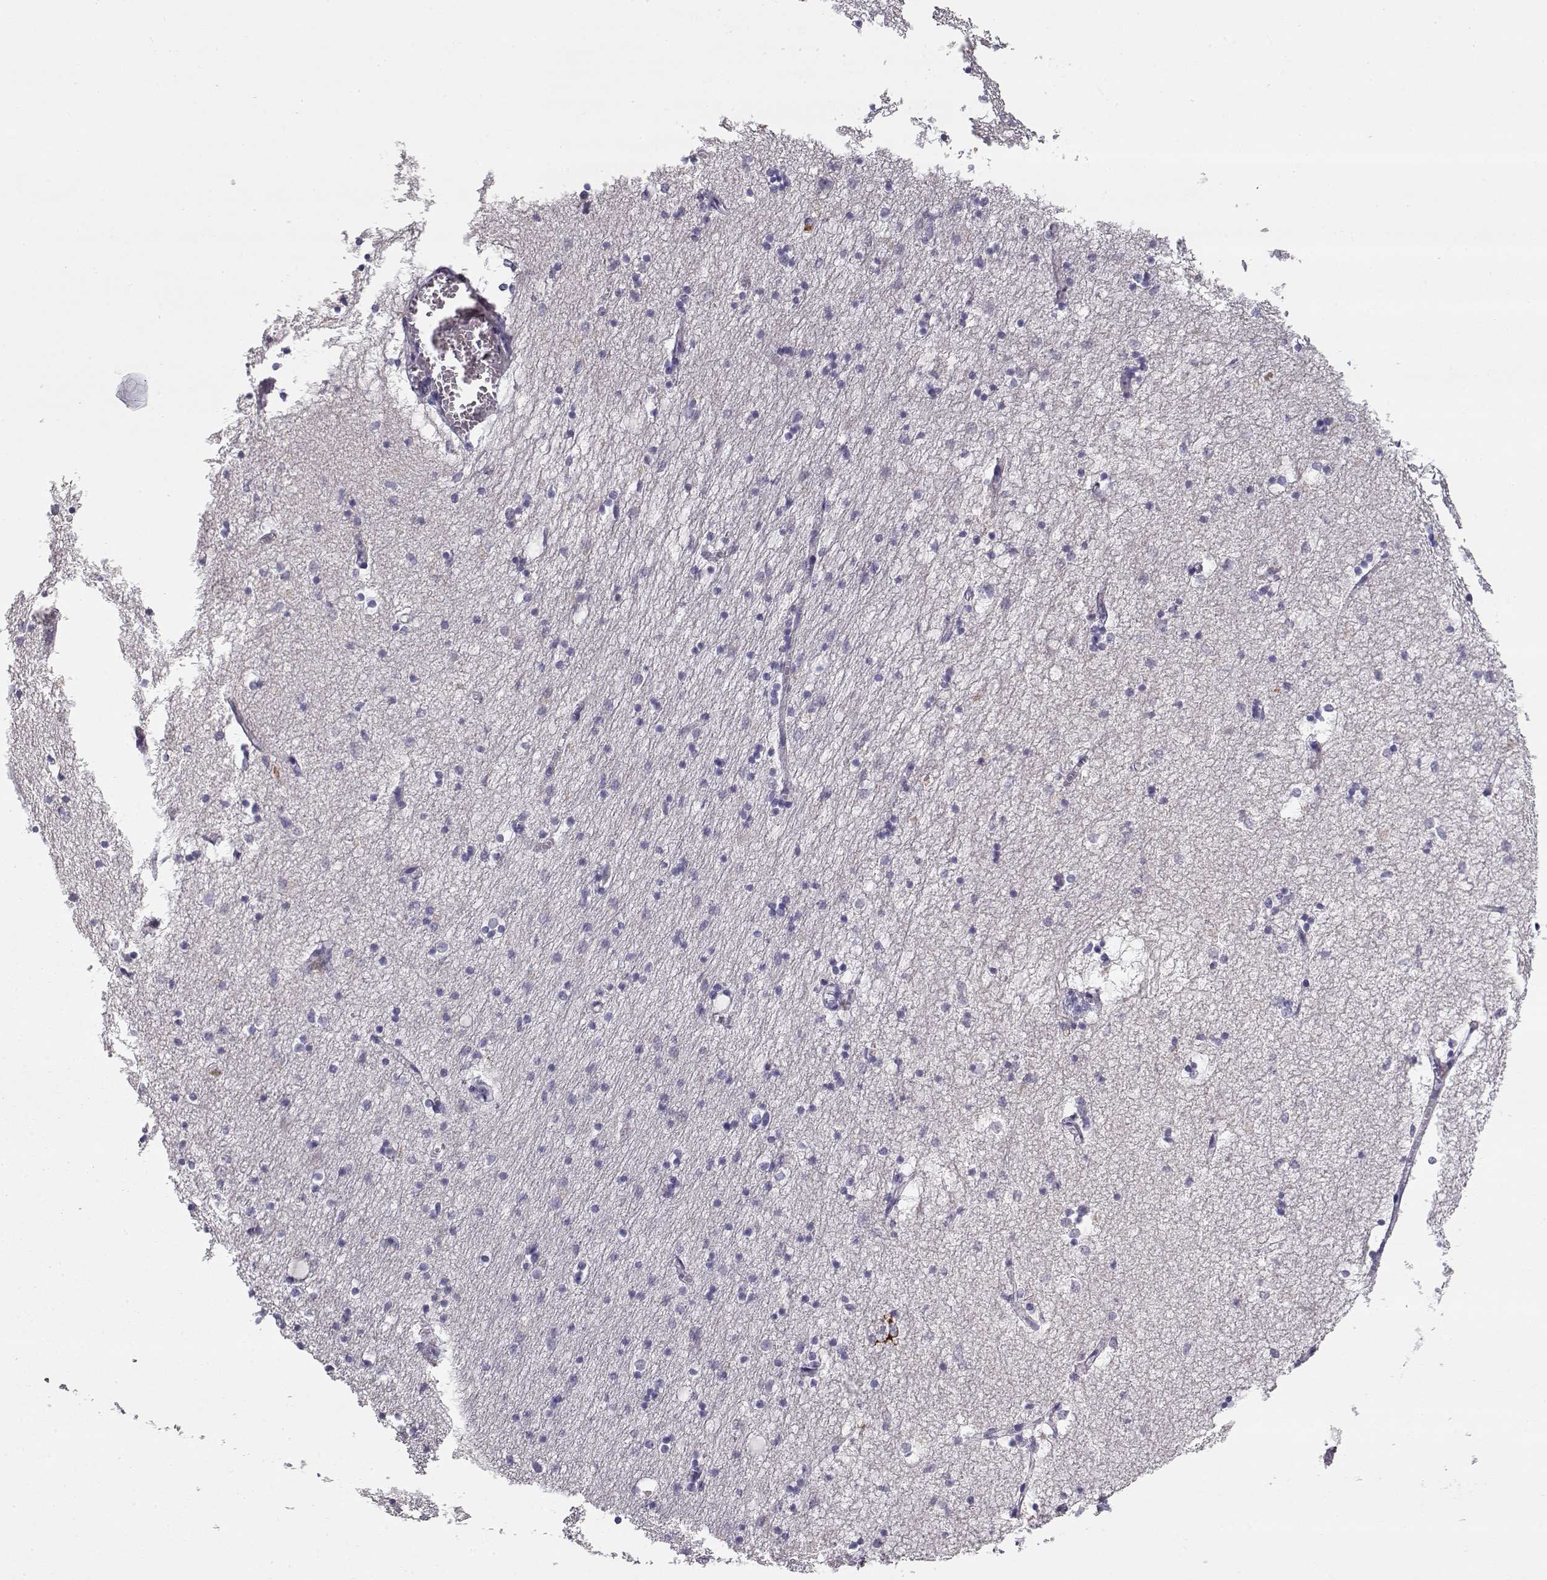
{"staining": {"intensity": "negative", "quantity": "none", "location": "none"}, "tissue": "hippocampus", "cell_type": "Glial cells", "image_type": "normal", "snomed": [{"axis": "morphology", "description": "Normal tissue, NOS"}, {"axis": "topography", "description": "Lateral ventricle wall"}, {"axis": "topography", "description": "Hippocampus"}], "caption": "This is a image of IHC staining of unremarkable hippocampus, which shows no positivity in glial cells. (DAB immunohistochemistry (IHC) with hematoxylin counter stain).", "gene": "VAV1", "patient": {"sex": "female", "age": 63}}